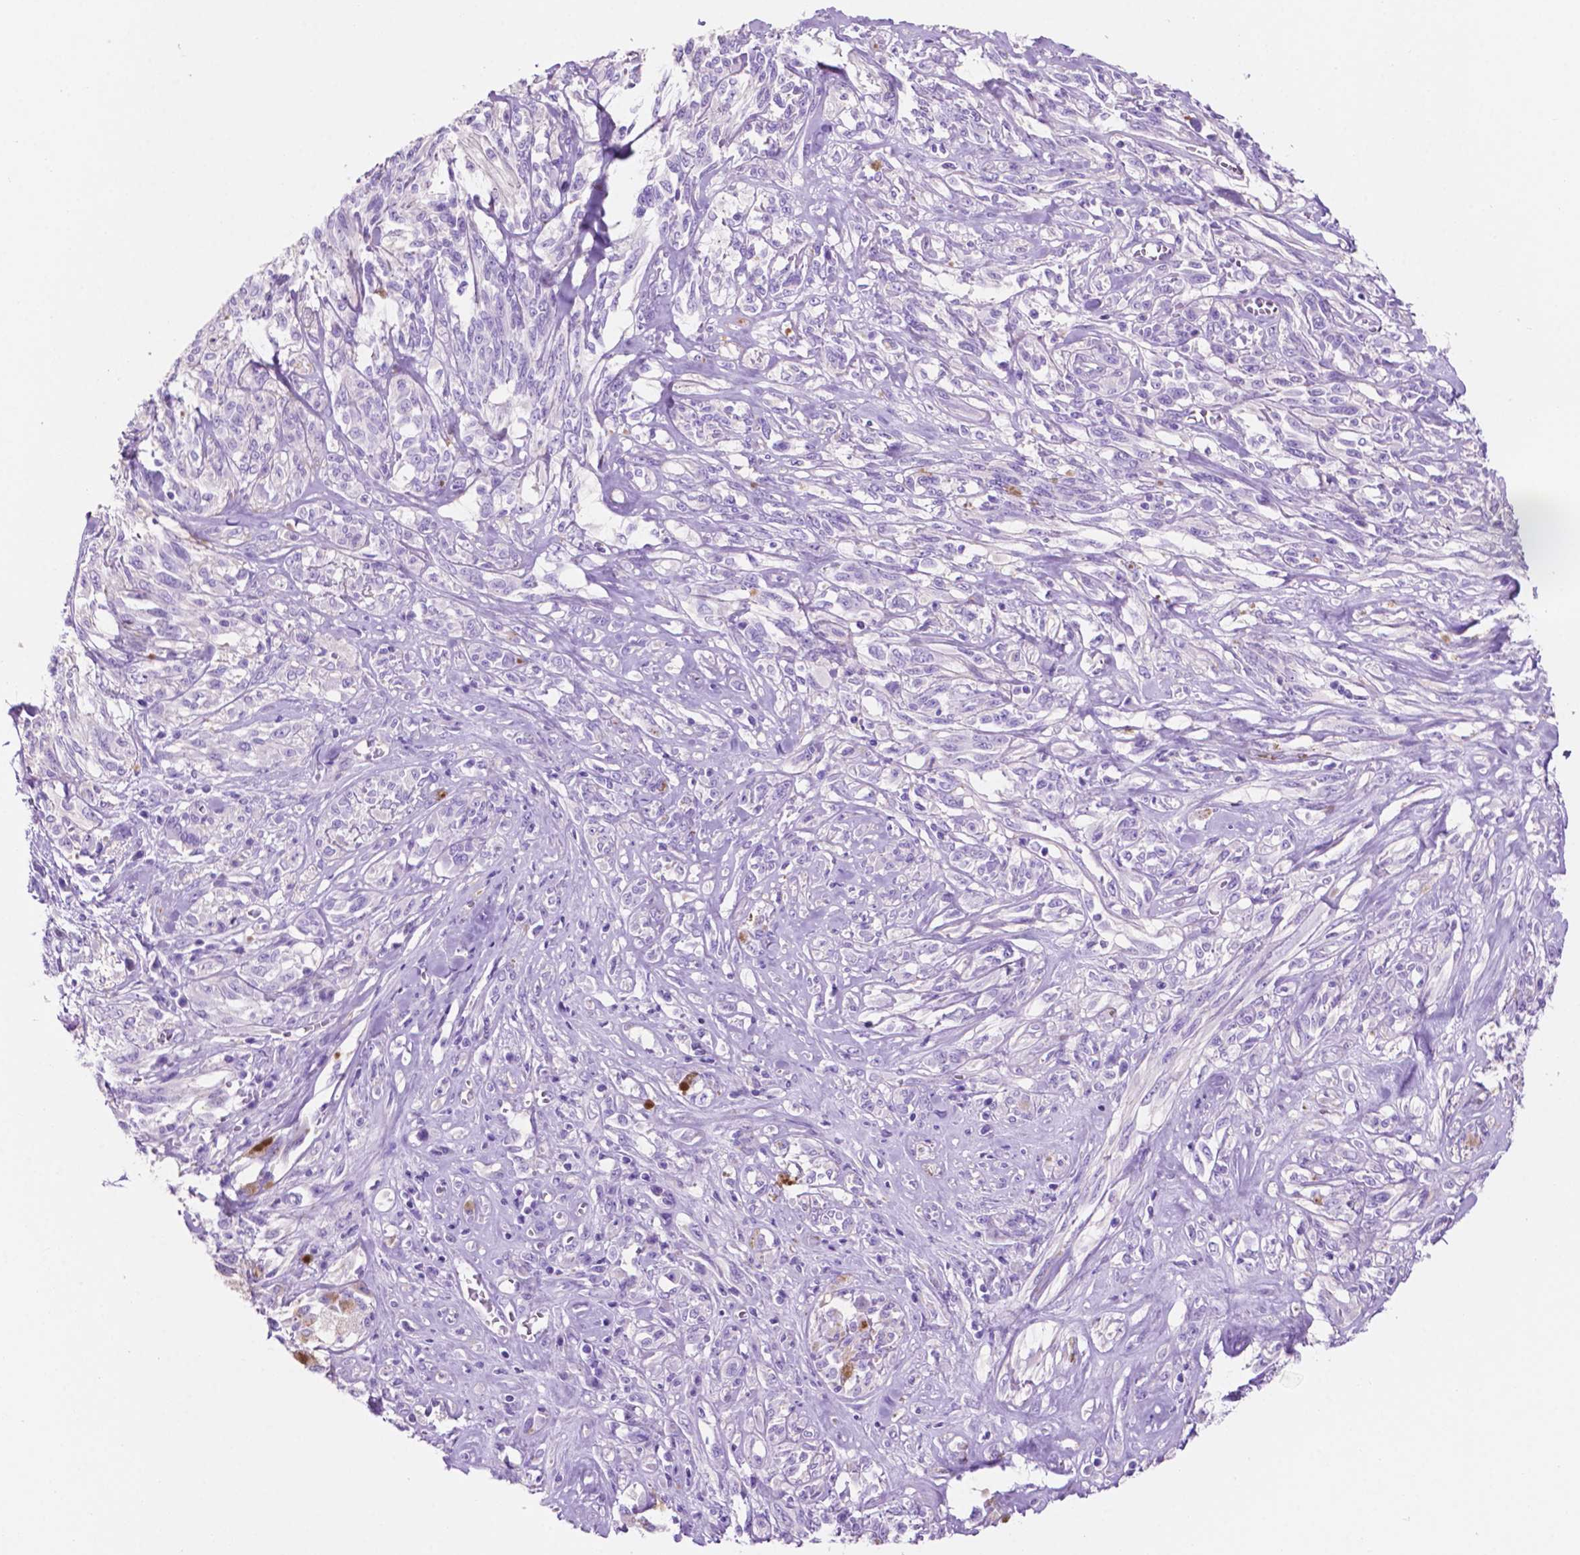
{"staining": {"intensity": "negative", "quantity": "none", "location": "none"}, "tissue": "melanoma", "cell_type": "Tumor cells", "image_type": "cancer", "snomed": [{"axis": "morphology", "description": "Malignant melanoma, NOS"}, {"axis": "topography", "description": "Skin"}], "caption": "A histopathology image of malignant melanoma stained for a protein reveals no brown staining in tumor cells. The staining was performed using DAB to visualize the protein expression in brown, while the nuclei were stained in blue with hematoxylin (Magnification: 20x).", "gene": "IGFN1", "patient": {"sex": "female", "age": 91}}